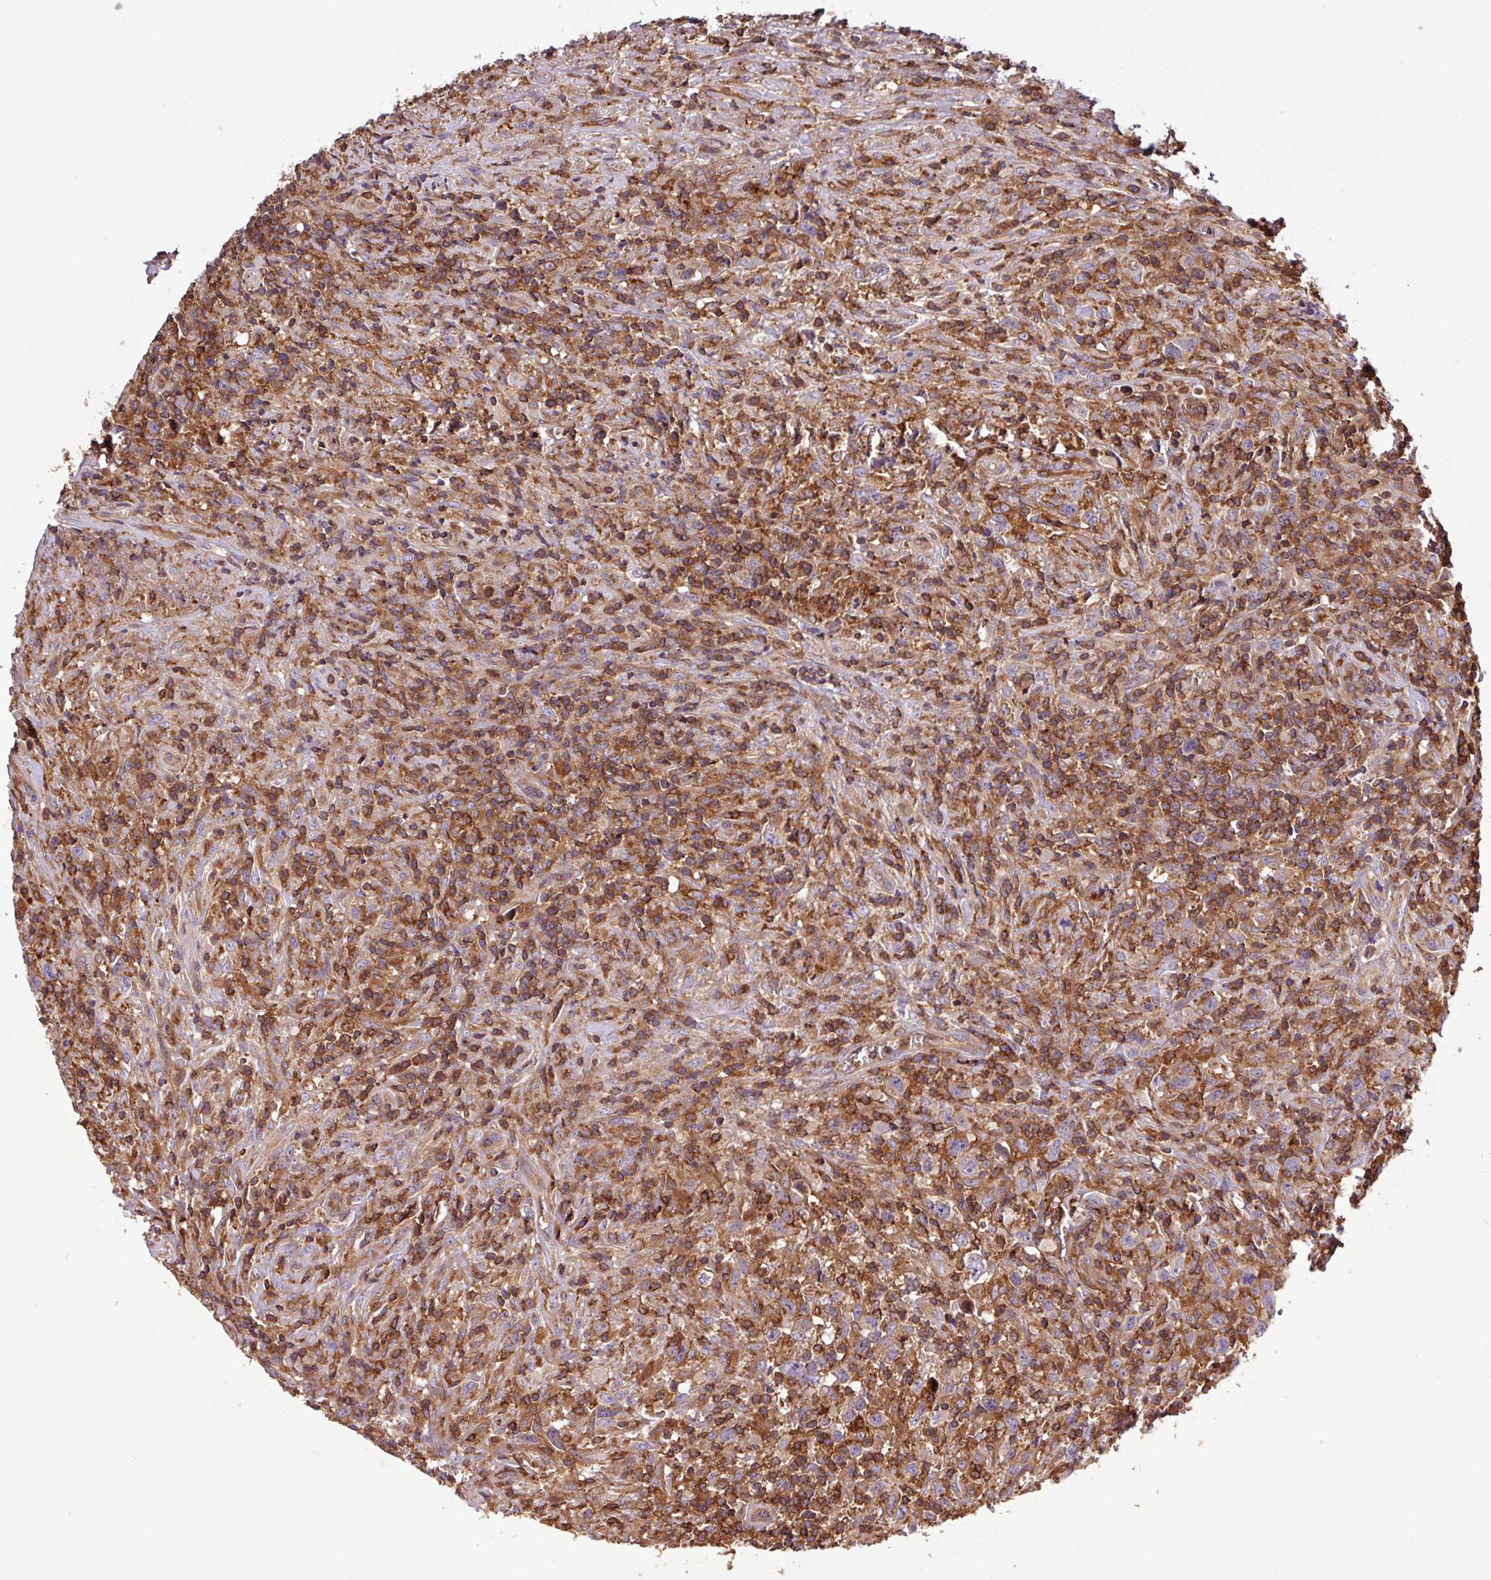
{"staining": {"intensity": "weak", "quantity": "25%-75%", "location": "cytoplasmic/membranous"}, "tissue": "lymphoma", "cell_type": "Tumor cells", "image_type": "cancer", "snomed": [{"axis": "morphology", "description": "Hodgkin's disease, NOS"}, {"axis": "topography", "description": "Lymph node"}], "caption": "This histopathology image demonstrates IHC staining of human lymphoma, with low weak cytoplasmic/membranous positivity in approximately 25%-75% of tumor cells.", "gene": "ACTR3", "patient": {"sex": "female", "age": 18}}